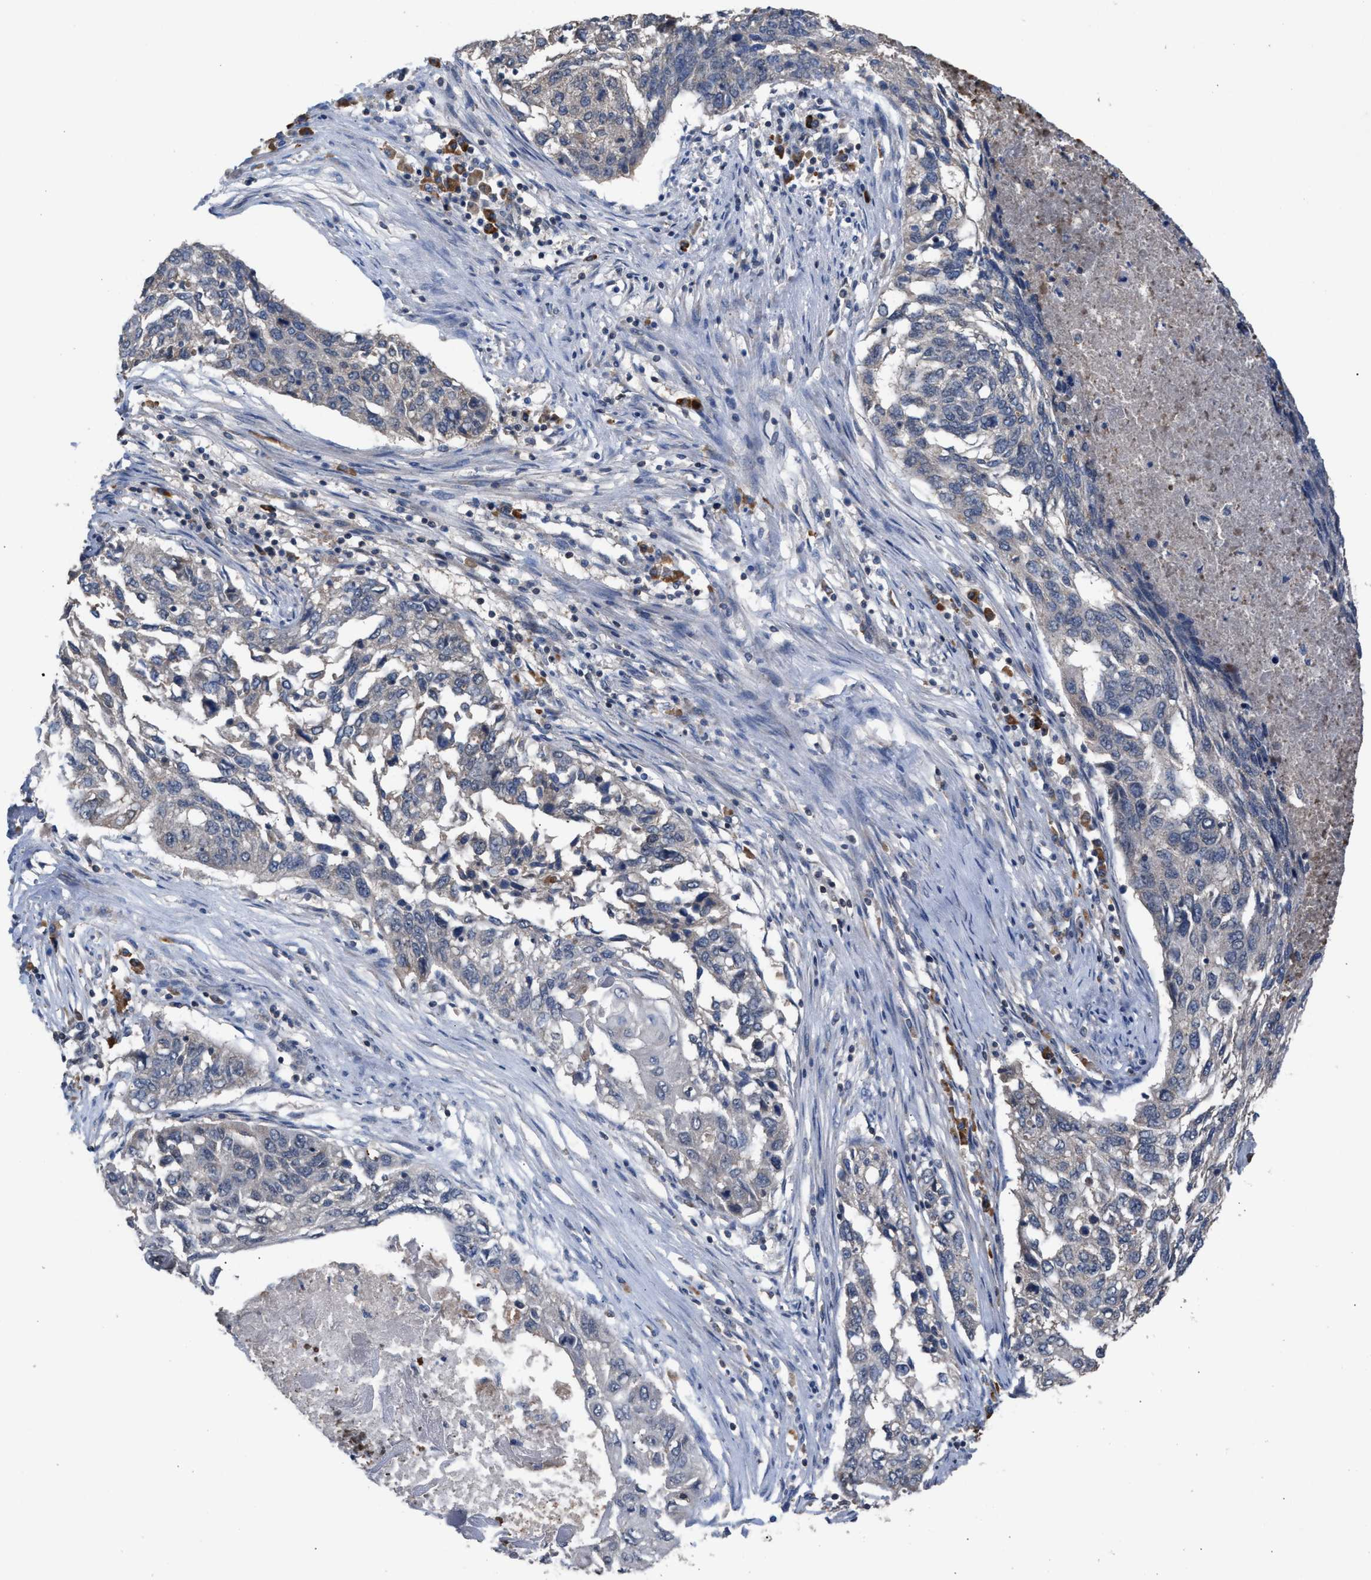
{"staining": {"intensity": "negative", "quantity": "none", "location": "none"}, "tissue": "lung cancer", "cell_type": "Tumor cells", "image_type": "cancer", "snomed": [{"axis": "morphology", "description": "Squamous cell carcinoma, NOS"}, {"axis": "topography", "description": "Lung"}], "caption": "DAB (3,3'-diaminobenzidine) immunohistochemical staining of human lung cancer demonstrates no significant positivity in tumor cells. (DAB (3,3'-diaminobenzidine) IHC visualized using brightfield microscopy, high magnification).", "gene": "C9orf78", "patient": {"sex": "female", "age": 63}}